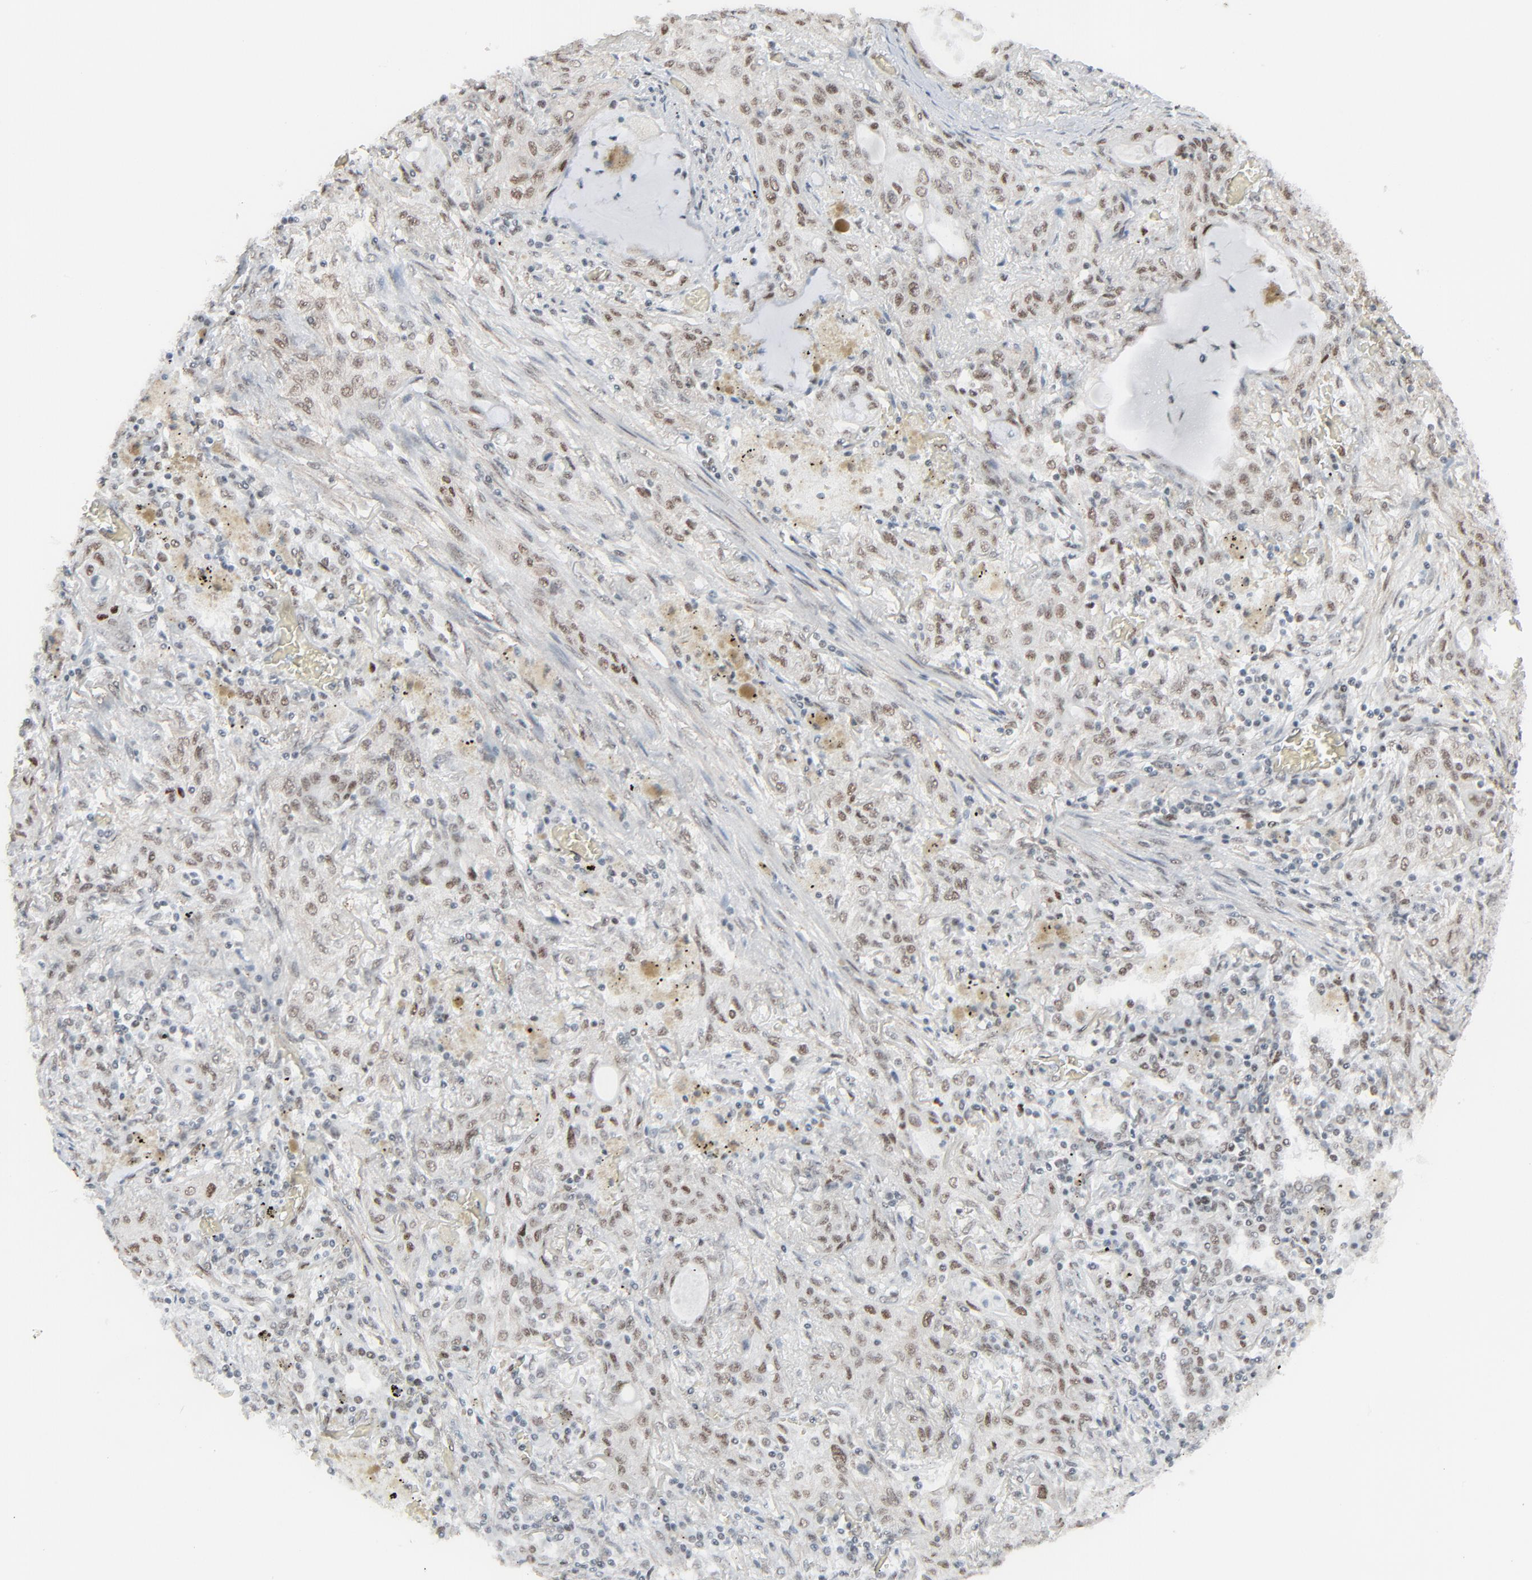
{"staining": {"intensity": "moderate", "quantity": ">75%", "location": "nuclear"}, "tissue": "lung cancer", "cell_type": "Tumor cells", "image_type": "cancer", "snomed": [{"axis": "morphology", "description": "Squamous cell carcinoma, NOS"}, {"axis": "topography", "description": "Lung"}], "caption": "An image of human lung cancer (squamous cell carcinoma) stained for a protein demonstrates moderate nuclear brown staining in tumor cells.", "gene": "FBXO28", "patient": {"sex": "female", "age": 47}}